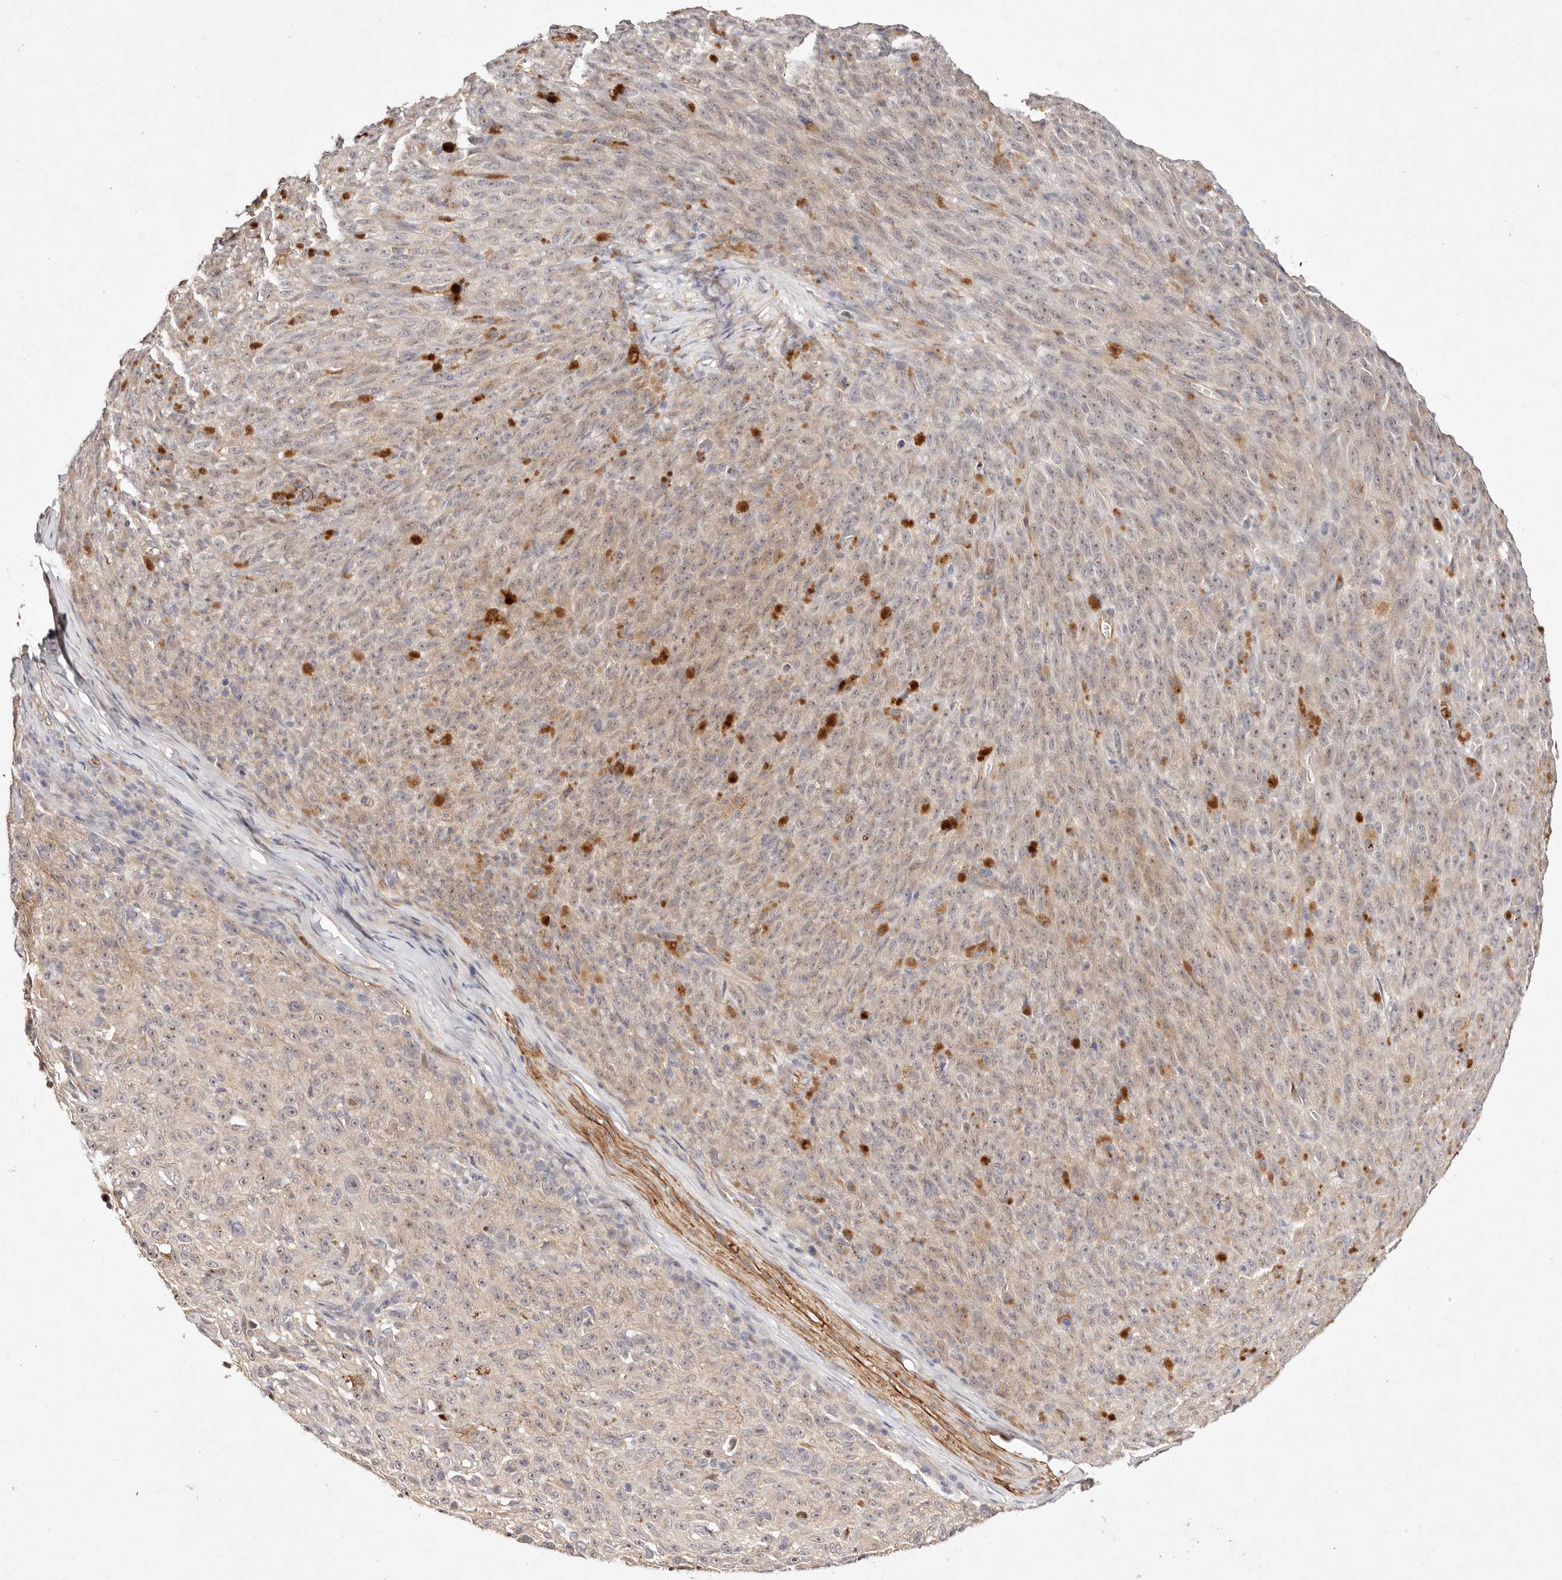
{"staining": {"intensity": "weak", "quantity": "<25%", "location": "cytoplasmic/membranous"}, "tissue": "melanoma", "cell_type": "Tumor cells", "image_type": "cancer", "snomed": [{"axis": "morphology", "description": "Malignant melanoma, NOS"}, {"axis": "topography", "description": "Skin"}], "caption": "Immunohistochemistry of melanoma displays no expression in tumor cells.", "gene": "MTMR11", "patient": {"sex": "female", "age": 82}}